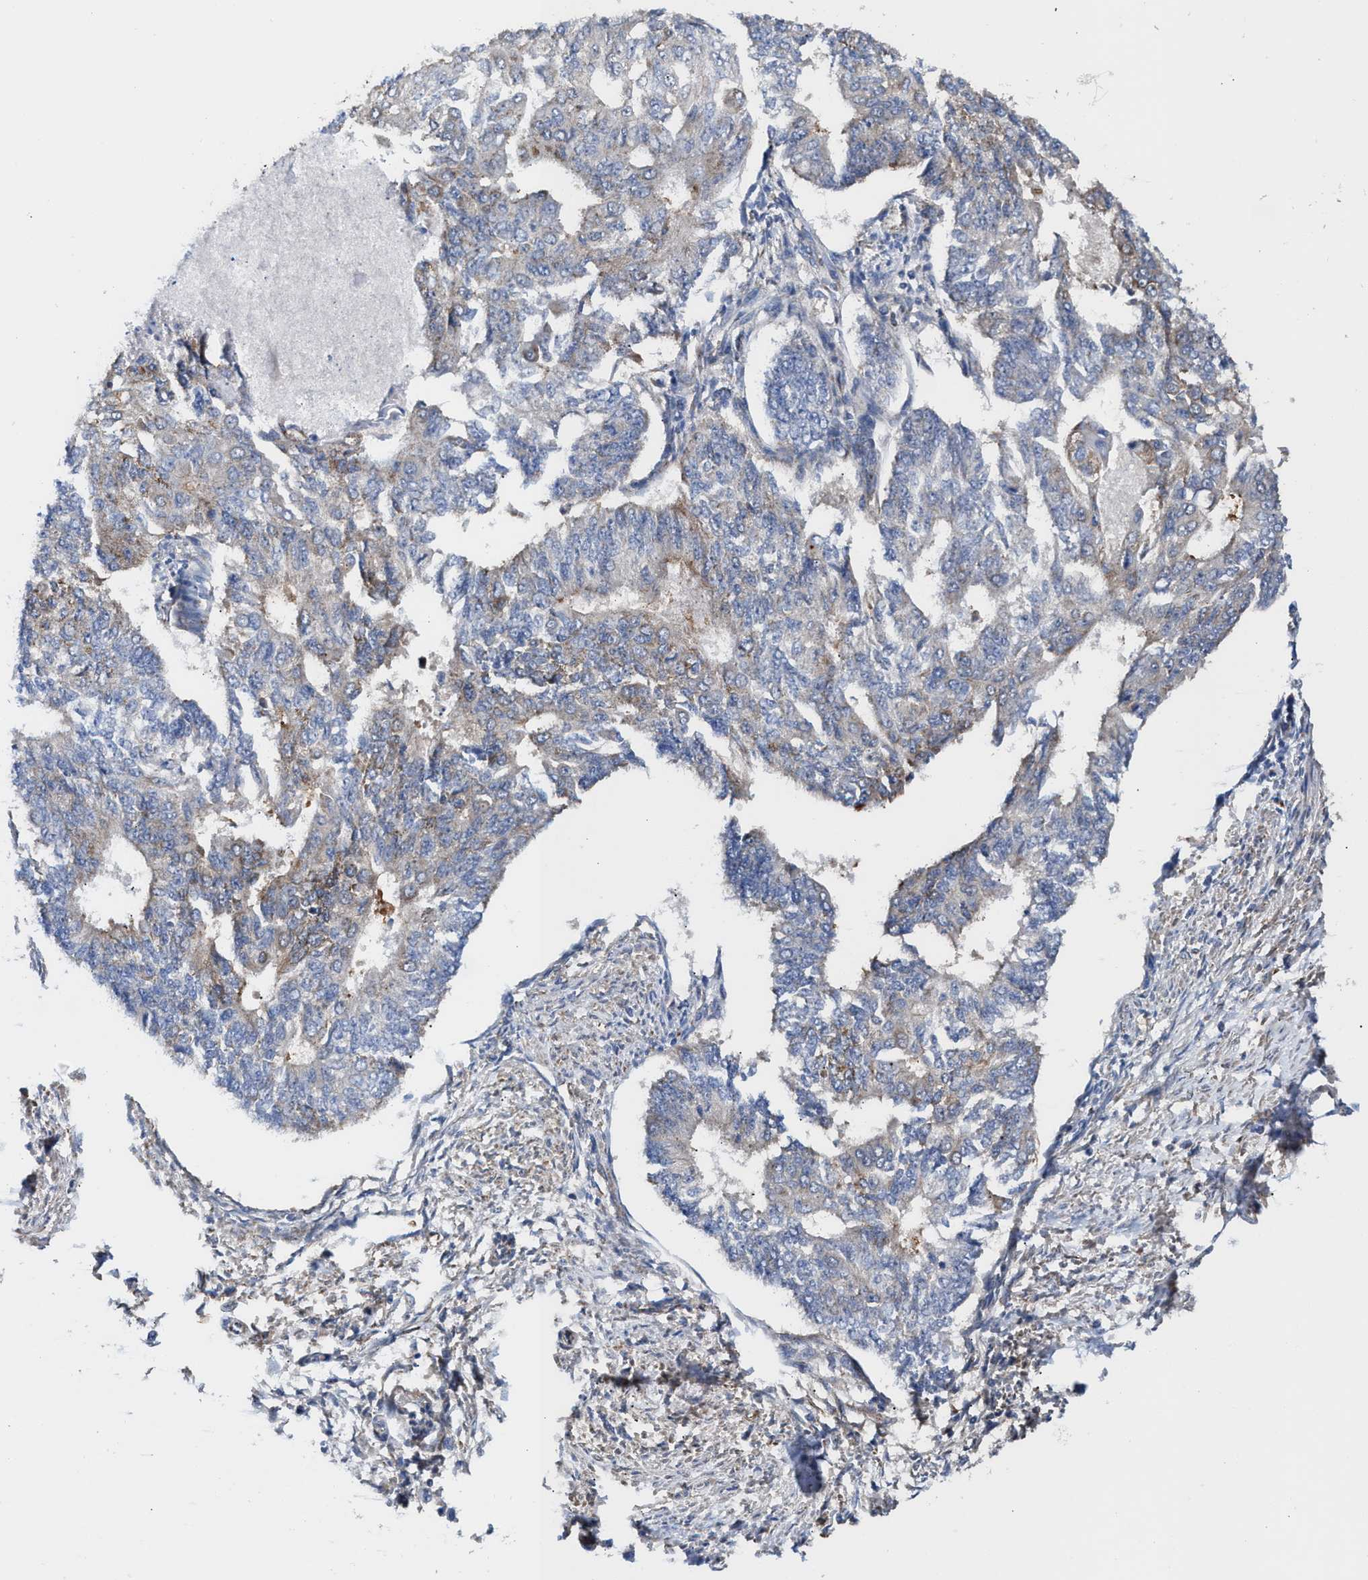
{"staining": {"intensity": "weak", "quantity": "<25%", "location": "cytoplasmic/membranous"}, "tissue": "endometrial cancer", "cell_type": "Tumor cells", "image_type": "cancer", "snomed": [{"axis": "morphology", "description": "Adenocarcinoma, NOS"}, {"axis": "topography", "description": "Endometrium"}], "caption": "The IHC image has no significant staining in tumor cells of endometrial adenocarcinoma tissue.", "gene": "MECR", "patient": {"sex": "female", "age": 32}}